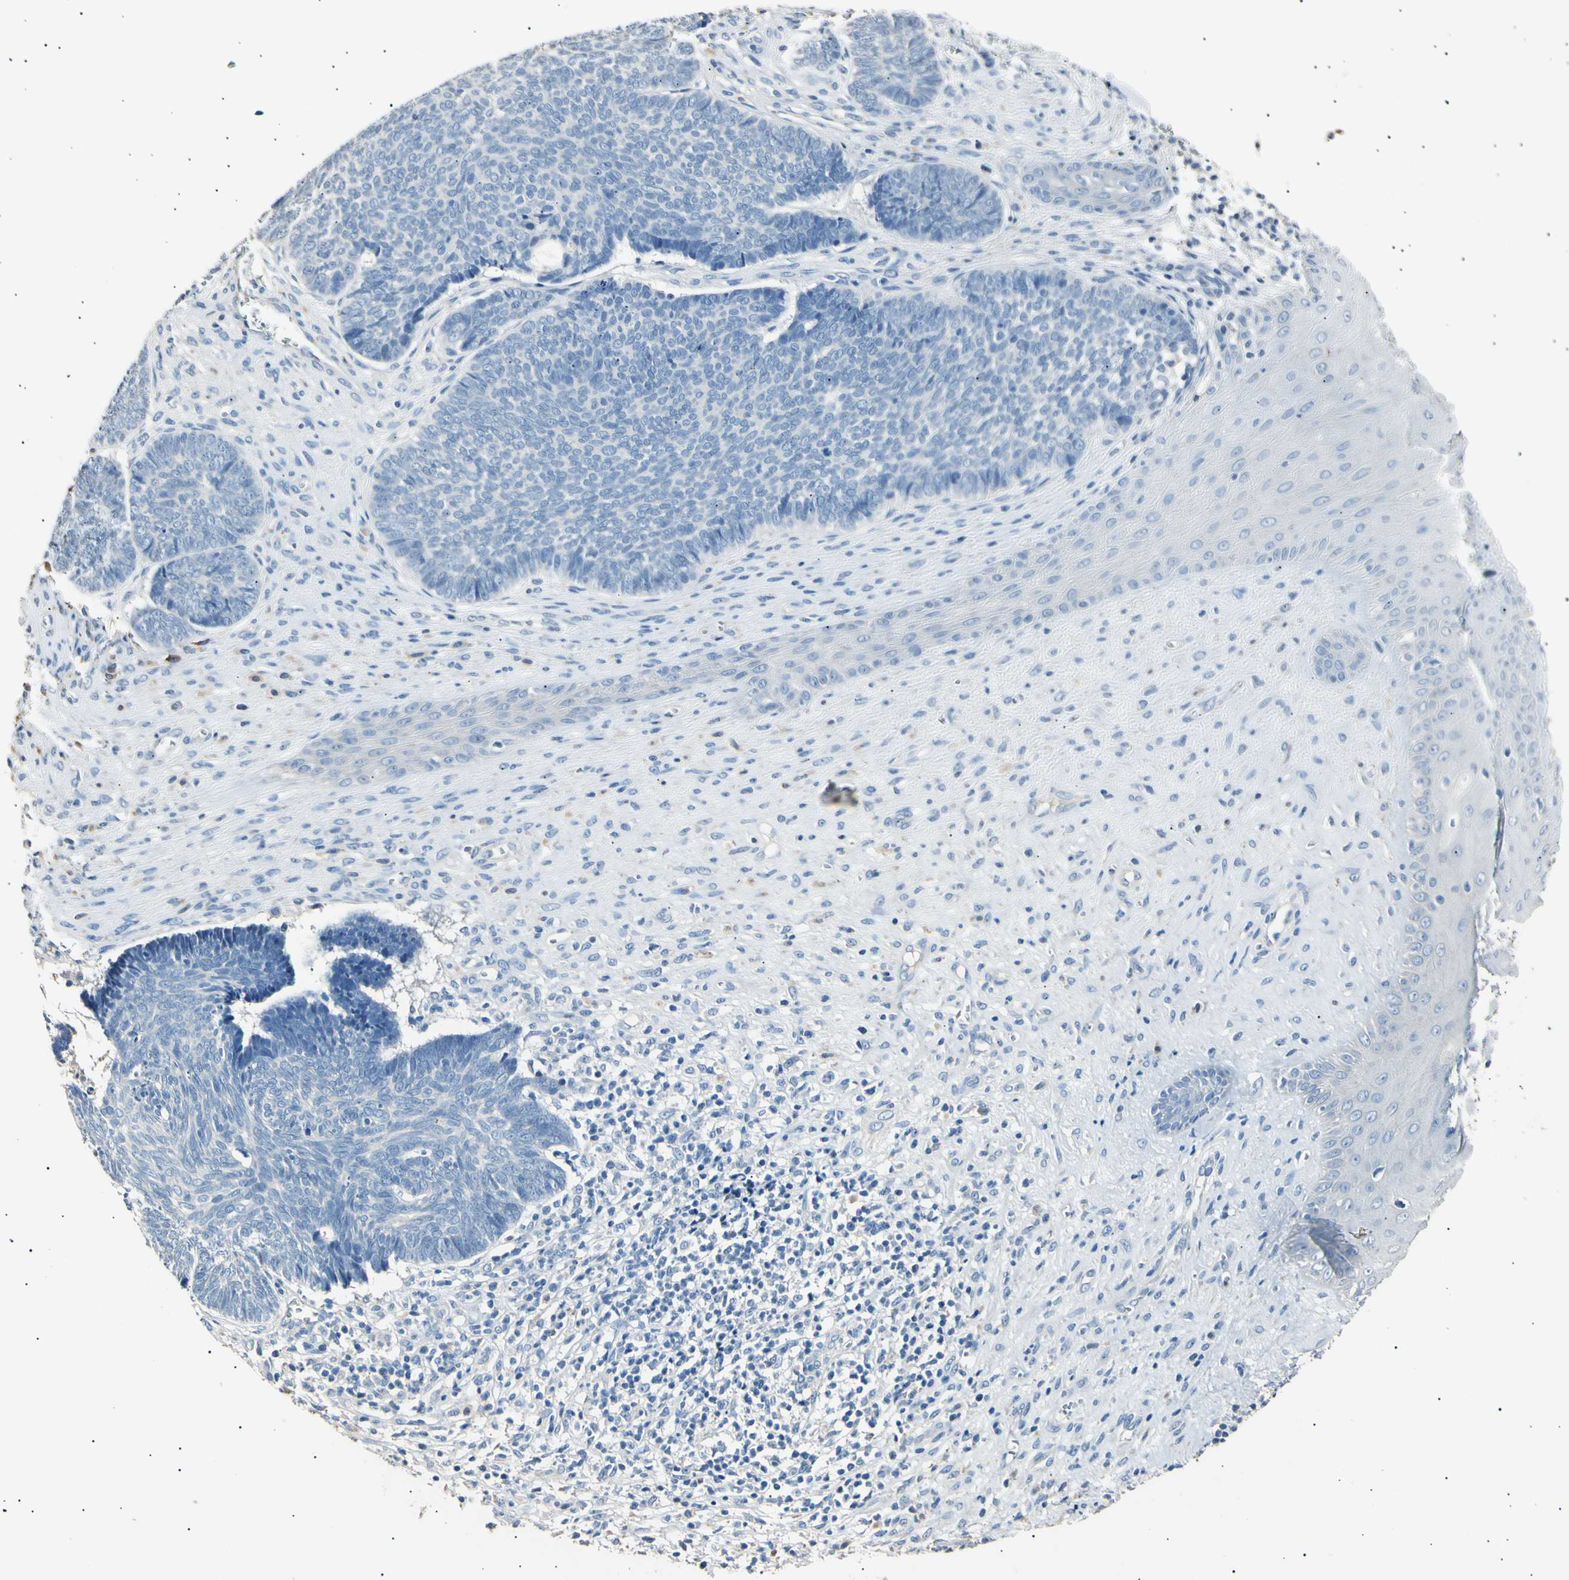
{"staining": {"intensity": "negative", "quantity": "none", "location": "none"}, "tissue": "skin cancer", "cell_type": "Tumor cells", "image_type": "cancer", "snomed": [{"axis": "morphology", "description": "Basal cell carcinoma"}, {"axis": "topography", "description": "Skin"}], "caption": "Human basal cell carcinoma (skin) stained for a protein using IHC displays no positivity in tumor cells.", "gene": "LDLR", "patient": {"sex": "male", "age": 84}}